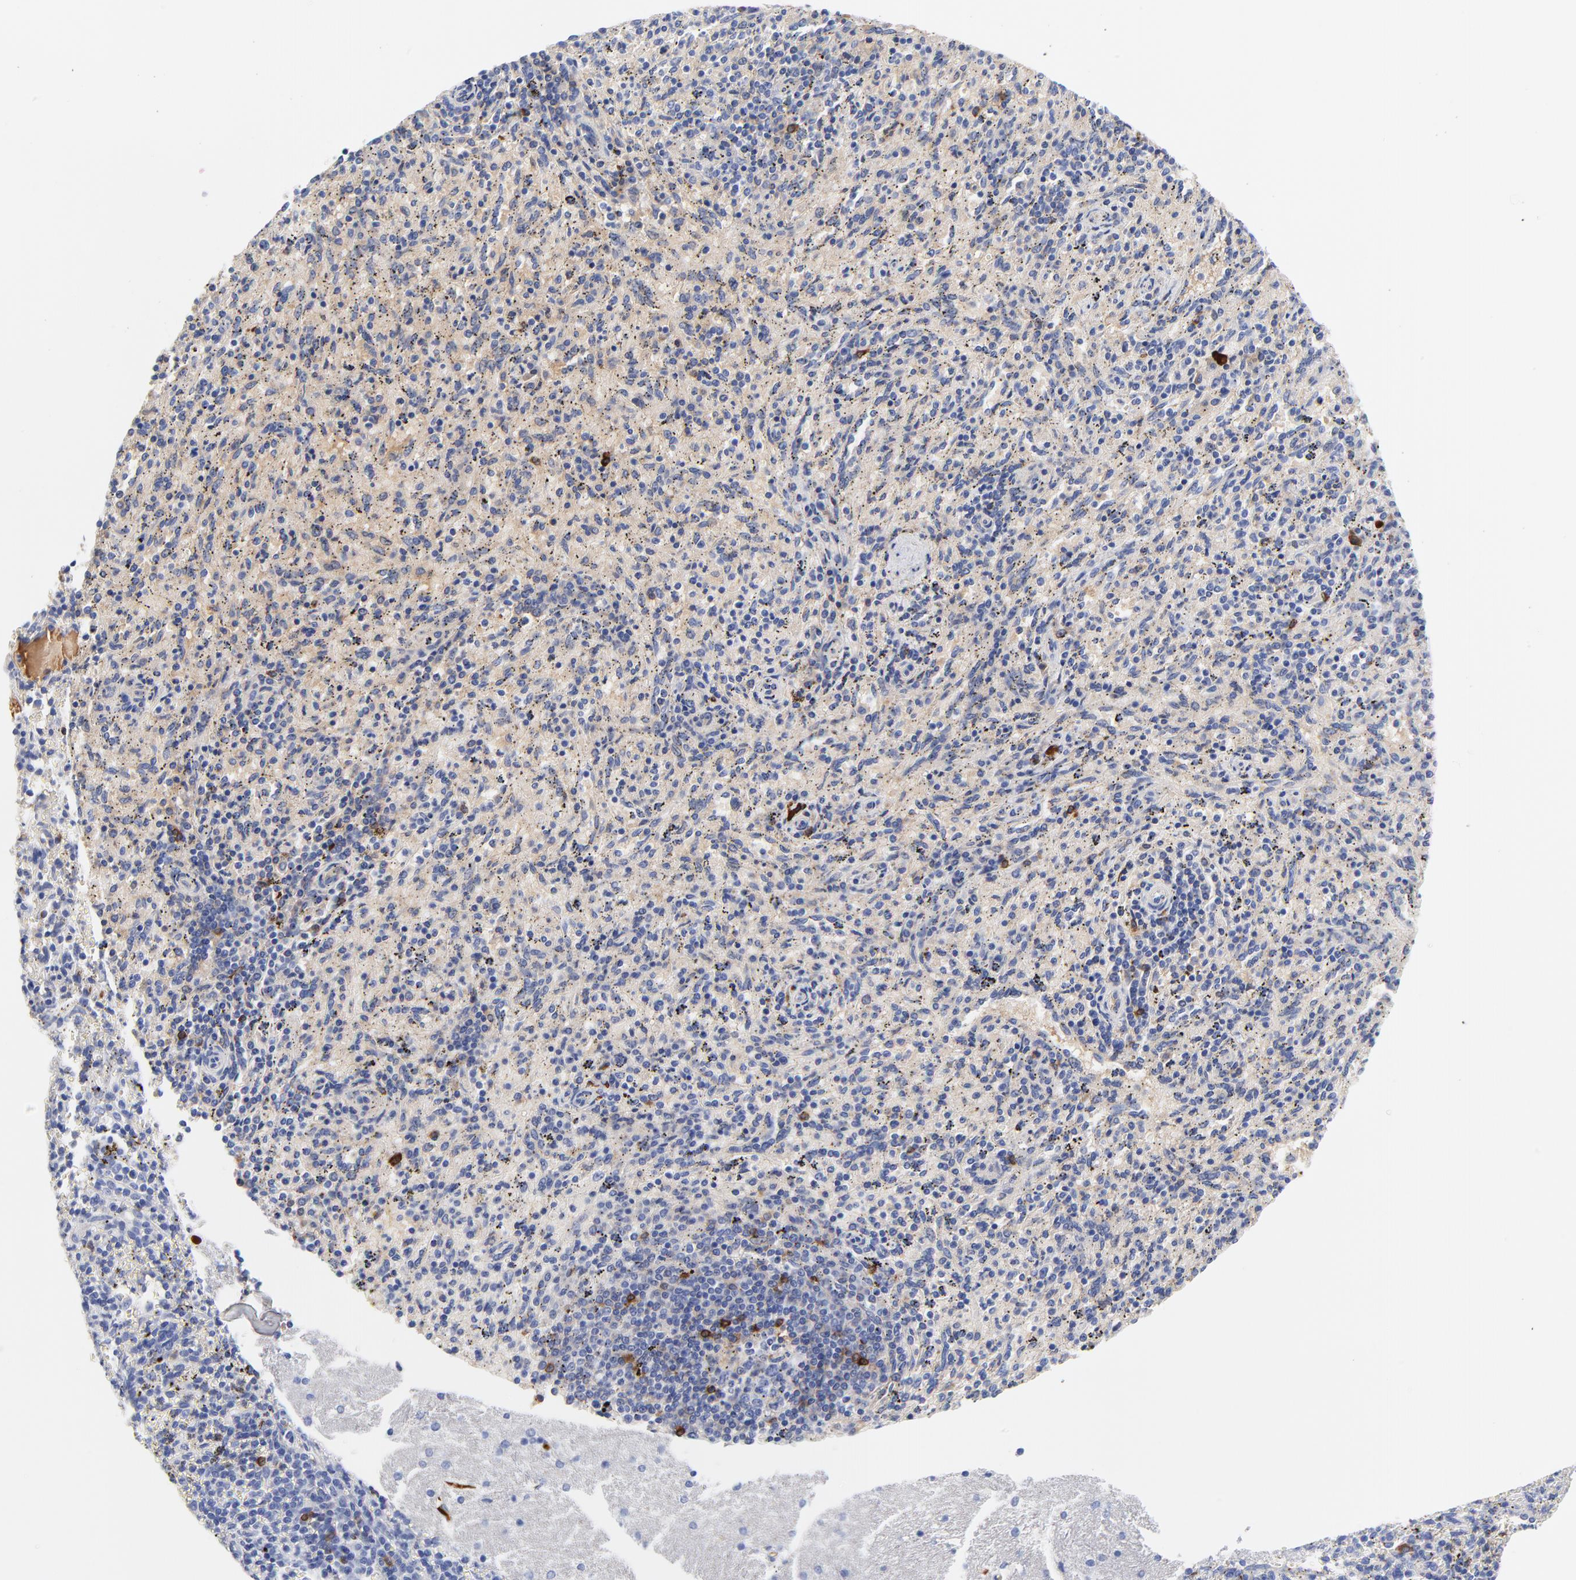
{"staining": {"intensity": "moderate", "quantity": "<25%", "location": "cytoplasmic/membranous"}, "tissue": "spleen", "cell_type": "Cells in red pulp", "image_type": "normal", "snomed": [{"axis": "morphology", "description": "Normal tissue, NOS"}, {"axis": "topography", "description": "Spleen"}], "caption": "The micrograph displays immunohistochemical staining of benign spleen. There is moderate cytoplasmic/membranous positivity is seen in about <25% of cells in red pulp.", "gene": "IGLV3", "patient": {"sex": "female", "age": 10}}